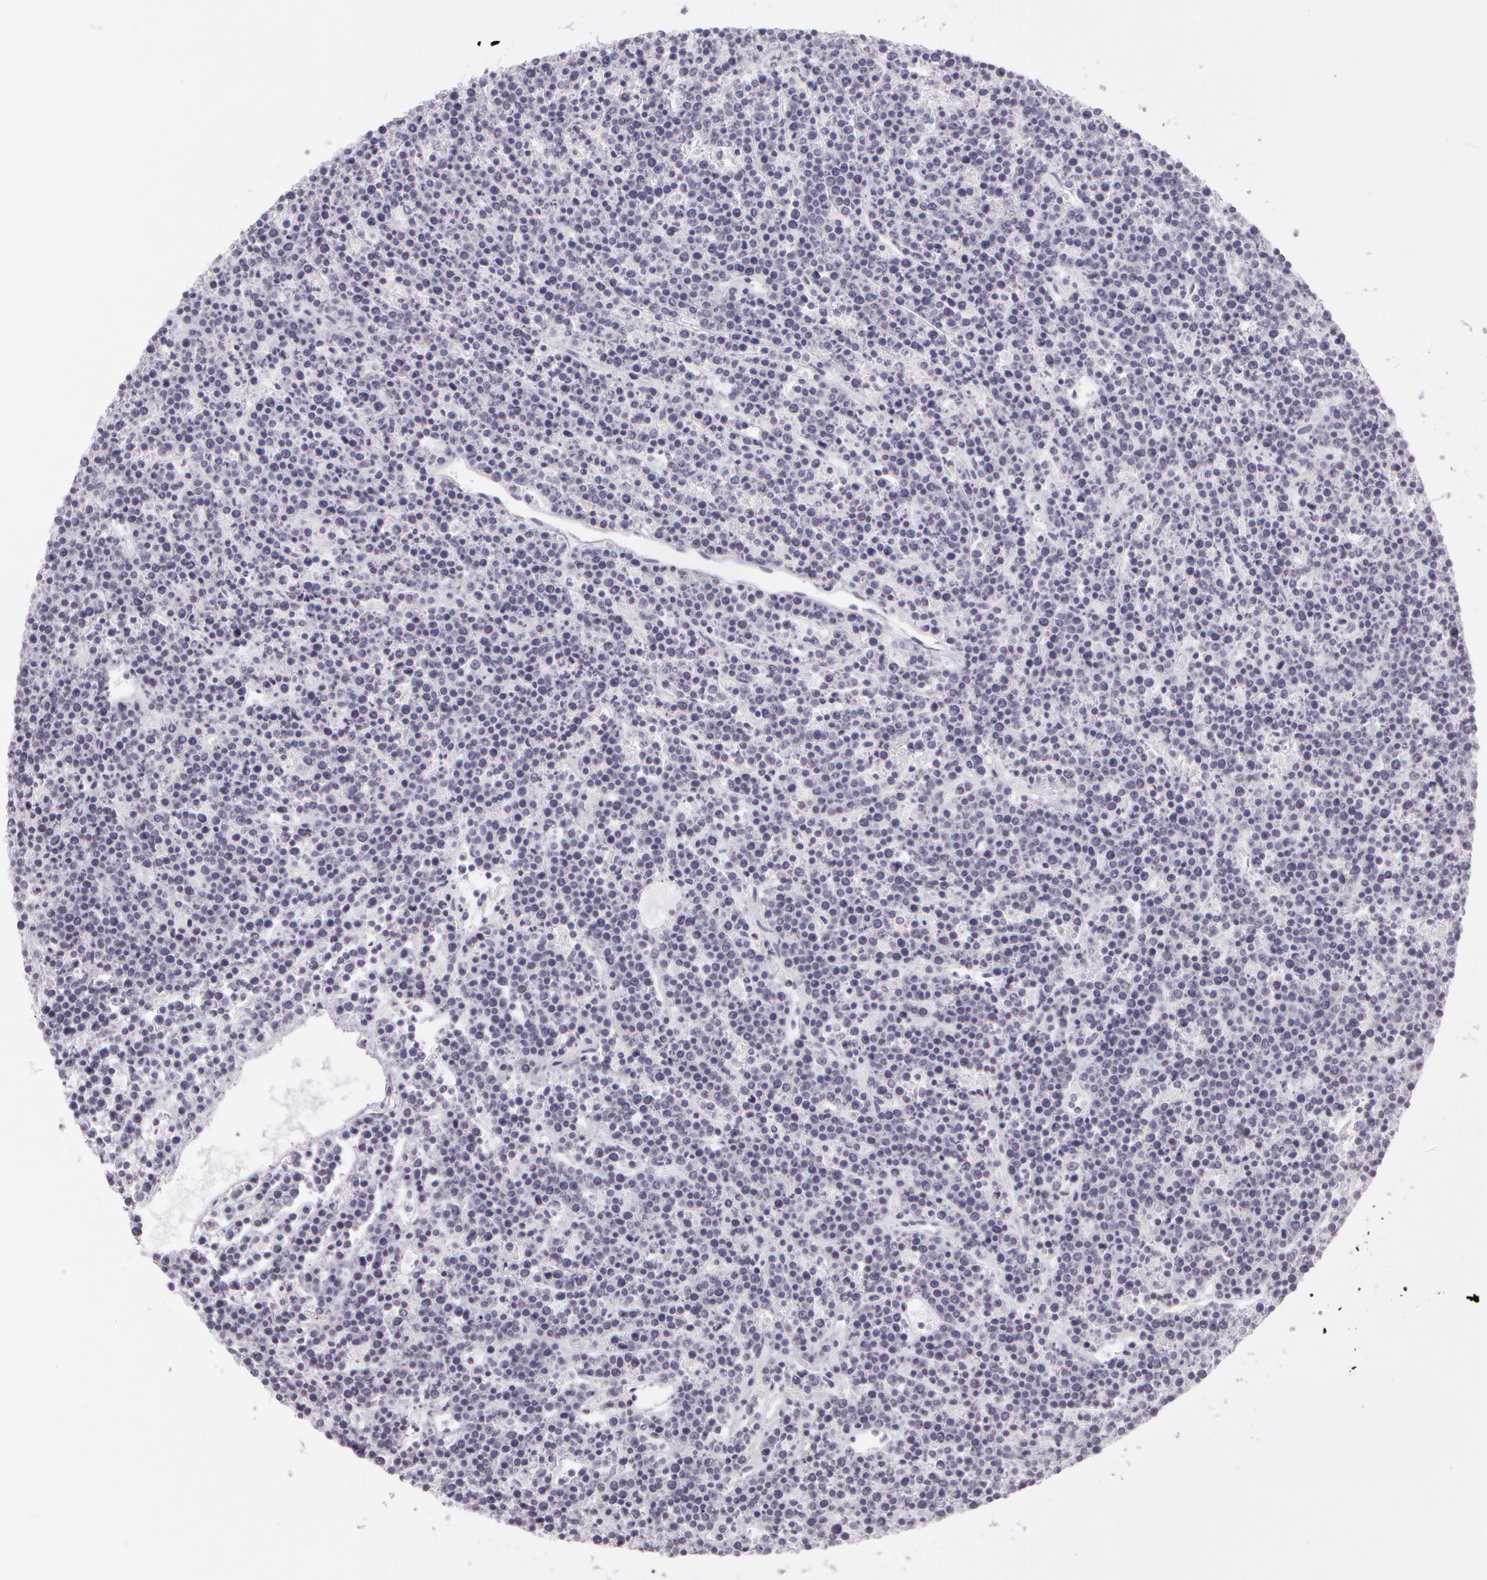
{"staining": {"intensity": "negative", "quantity": "none", "location": "none"}, "tissue": "lymphoma", "cell_type": "Tumor cells", "image_type": "cancer", "snomed": [{"axis": "morphology", "description": "Malignant lymphoma, non-Hodgkin's type, High grade"}, {"axis": "topography", "description": "Ovary"}], "caption": "Immunohistochemistry (IHC) of human lymphoma demonstrates no staining in tumor cells.", "gene": "OTC", "patient": {"sex": "female", "age": 56}}